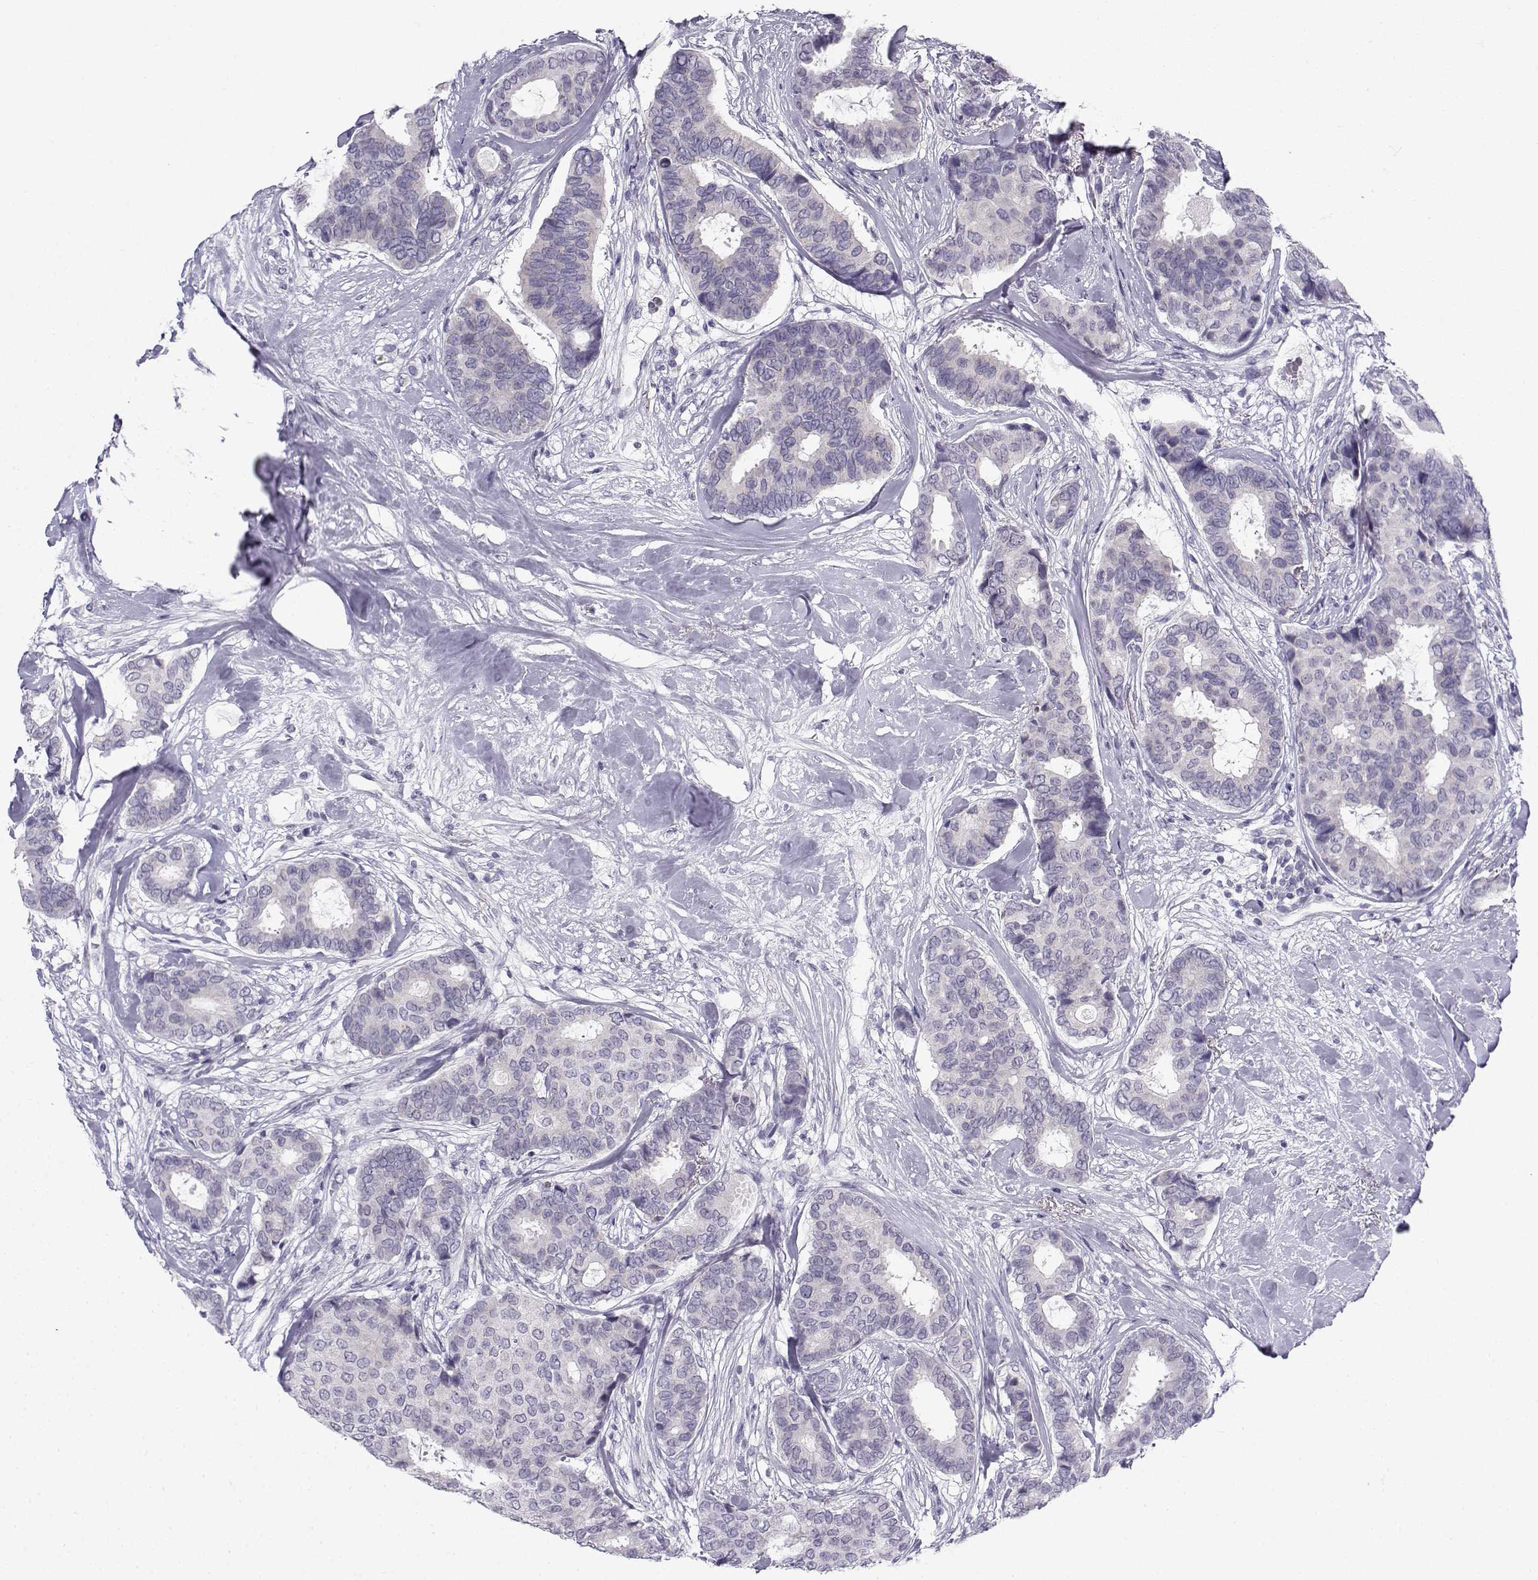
{"staining": {"intensity": "negative", "quantity": "none", "location": "none"}, "tissue": "breast cancer", "cell_type": "Tumor cells", "image_type": "cancer", "snomed": [{"axis": "morphology", "description": "Duct carcinoma"}, {"axis": "topography", "description": "Breast"}], "caption": "Tumor cells are negative for brown protein staining in breast cancer.", "gene": "FAM166A", "patient": {"sex": "female", "age": 75}}